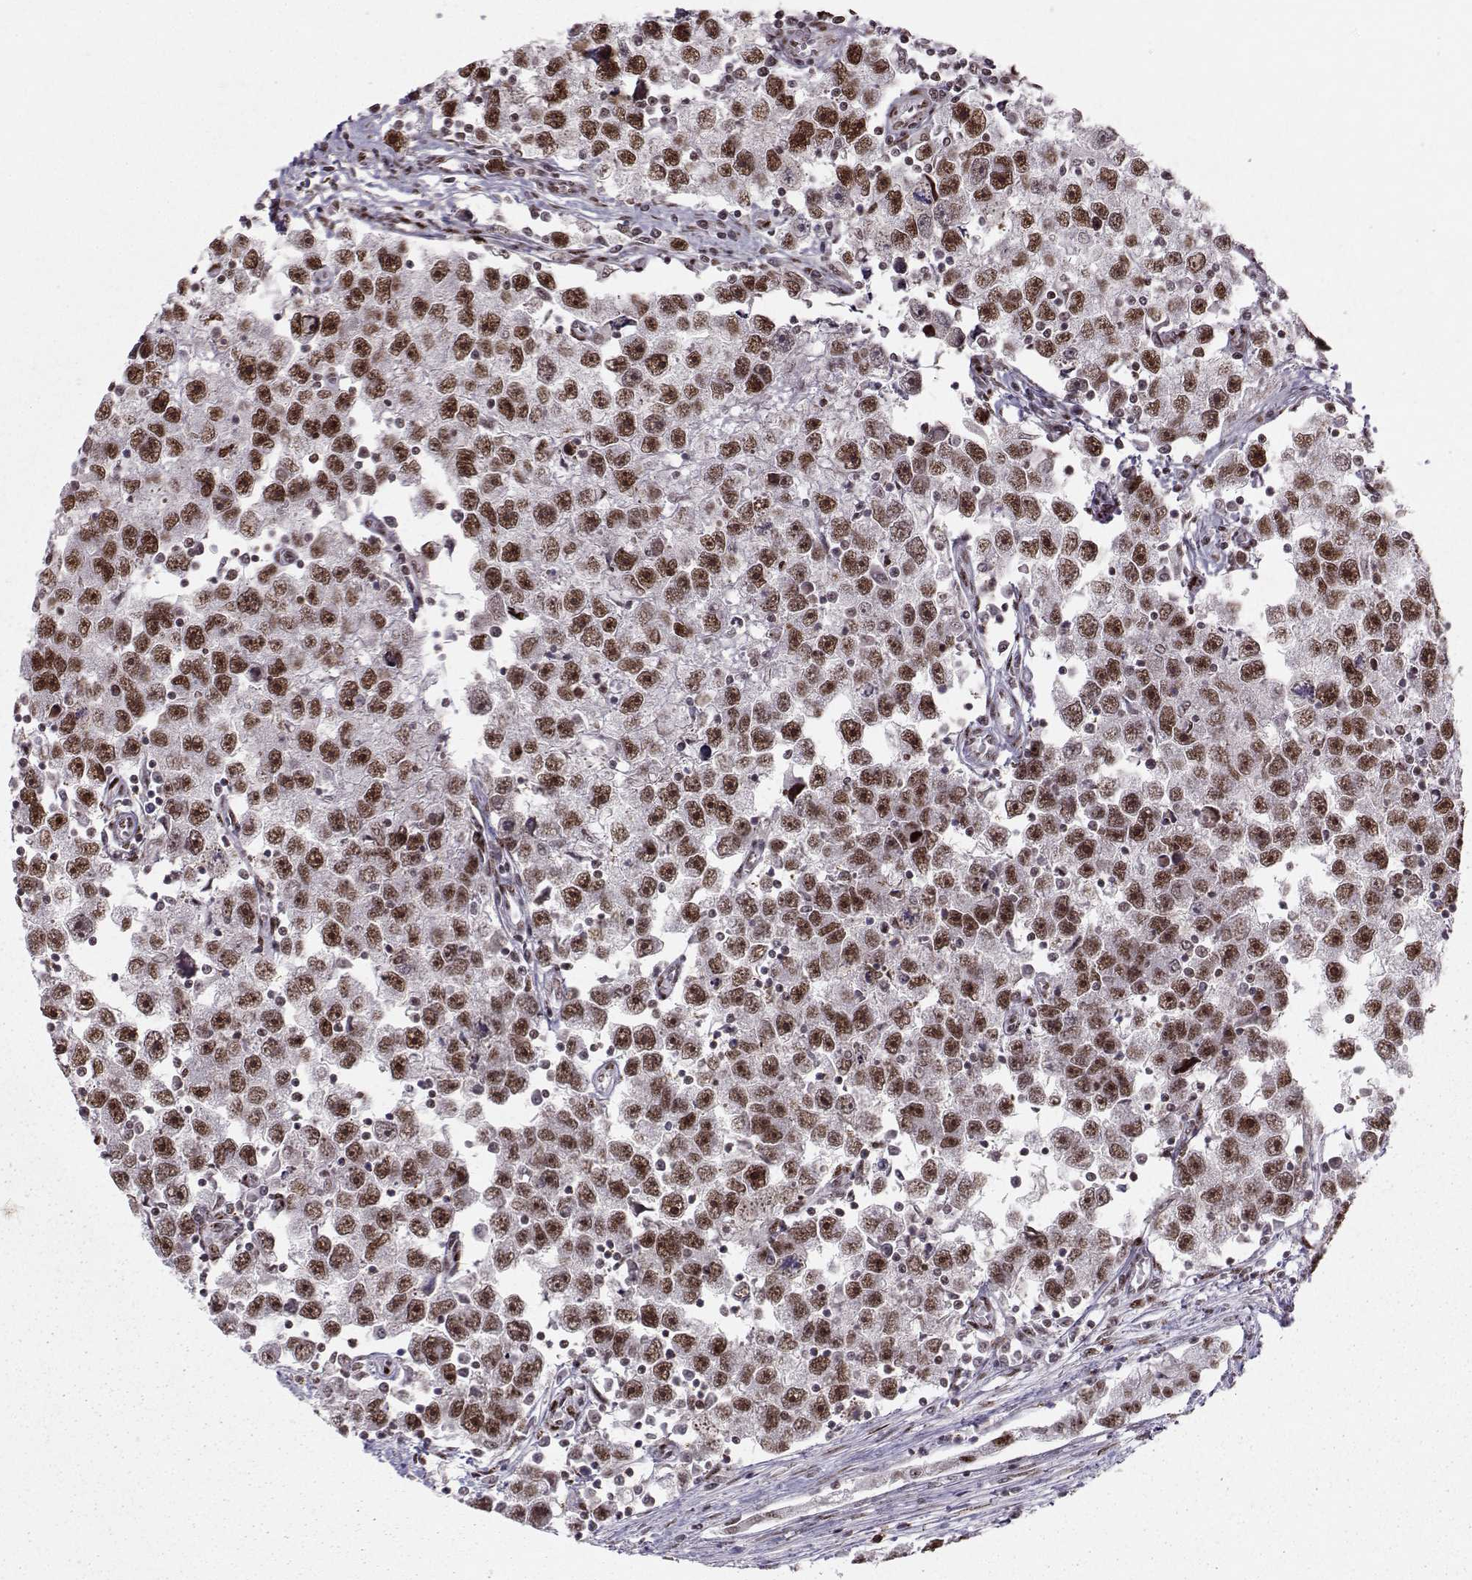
{"staining": {"intensity": "strong", "quantity": "25%-75%", "location": "nuclear"}, "tissue": "testis cancer", "cell_type": "Tumor cells", "image_type": "cancer", "snomed": [{"axis": "morphology", "description": "Seminoma, NOS"}, {"axis": "topography", "description": "Testis"}], "caption": "The immunohistochemical stain labels strong nuclear positivity in tumor cells of testis cancer tissue.", "gene": "SNAPC2", "patient": {"sex": "male", "age": 30}}